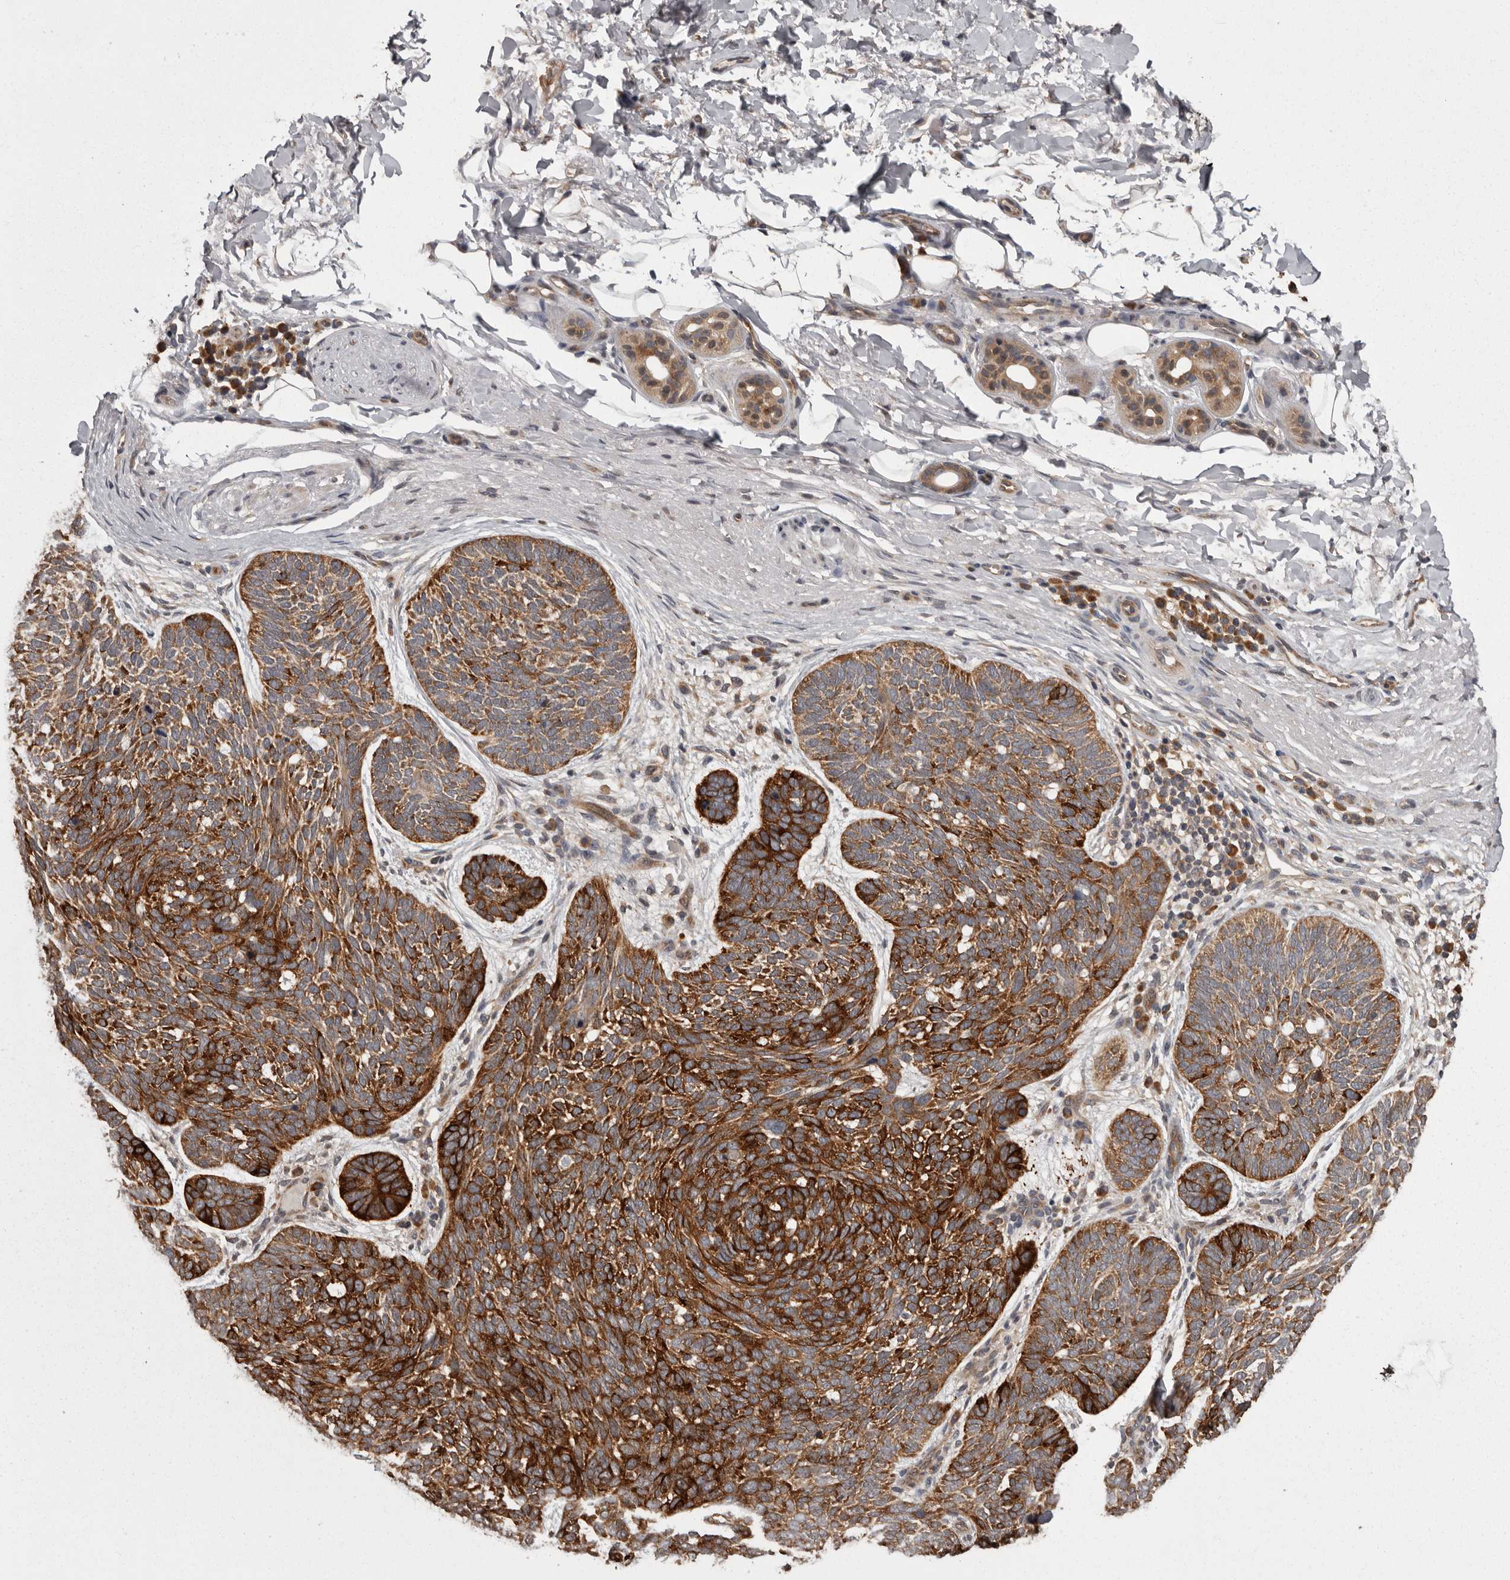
{"staining": {"intensity": "strong", "quantity": ">75%", "location": "cytoplasmic/membranous"}, "tissue": "skin cancer", "cell_type": "Tumor cells", "image_type": "cancer", "snomed": [{"axis": "morphology", "description": "Basal cell carcinoma"}, {"axis": "topography", "description": "Skin"}], "caption": "This micrograph demonstrates IHC staining of skin cancer (basal cell carcinoma), with high strong cytoplasmic/membranous expression in approximately >75% of tumor cells.", "gene": "DARS1", "patient": {"sex": "female", "age": 85}}